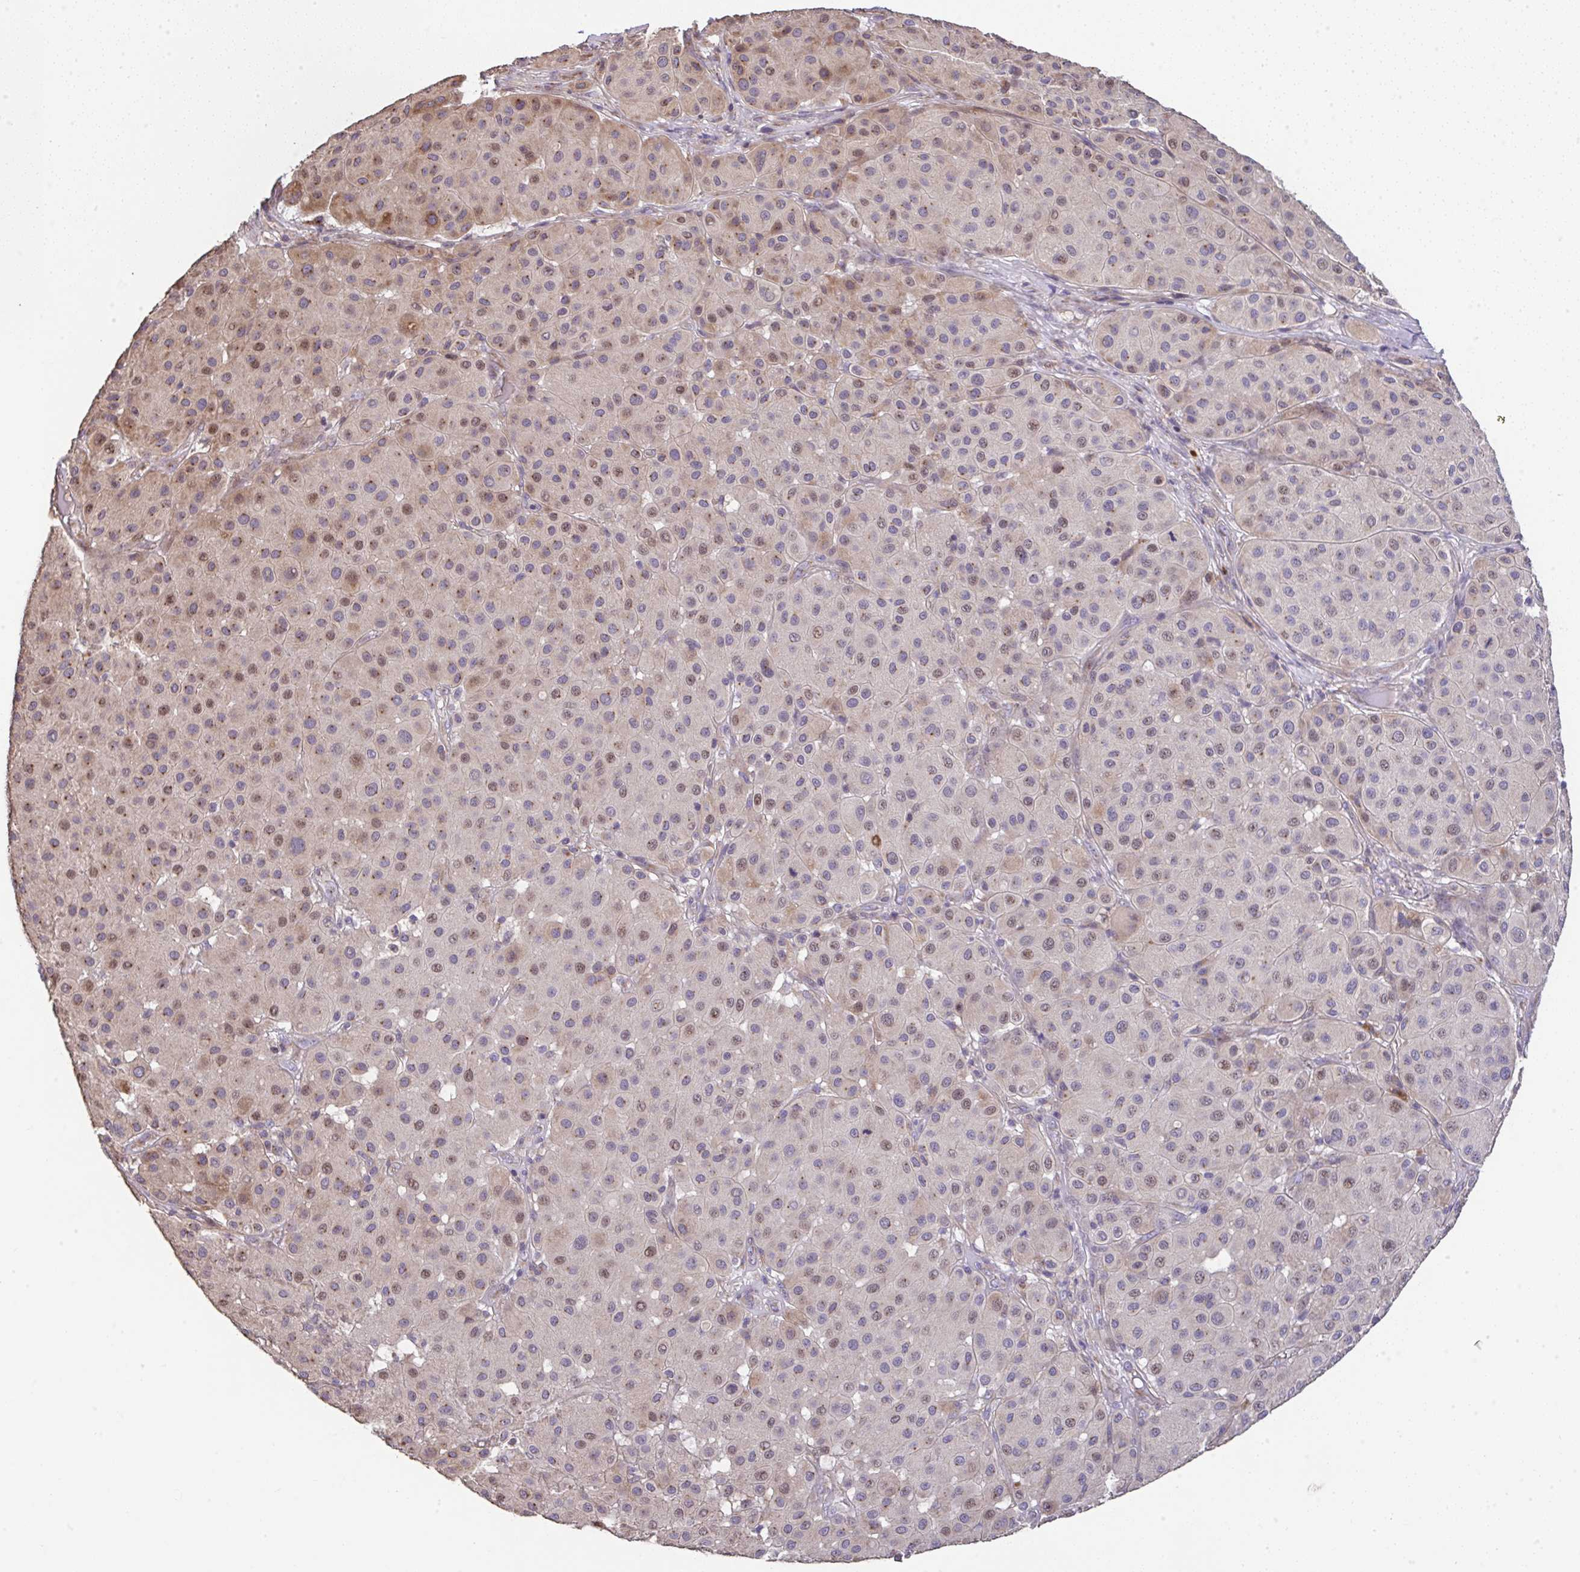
{"staining": {"intensity": "moderate", "quantity": "<25%", "location": "nuclear"}, "tissue": "melanoma", "cell_type": "Tumor cells", "image_type": "cancer", "snomed": [{"axis": "morphology", "description": "Malignant melanoma, Metastatic site"}, {"axis": "topography", "description": "Smooth muscle"}], "caption": "This image displays immunohistochemistry staining of malignant melanoma (metastatic site), with low moderate nuclear positivity in approximately <25% of tumor cells.", "gene": "RUNDC3B", "patient": {"sex": "male", "age": 41}}